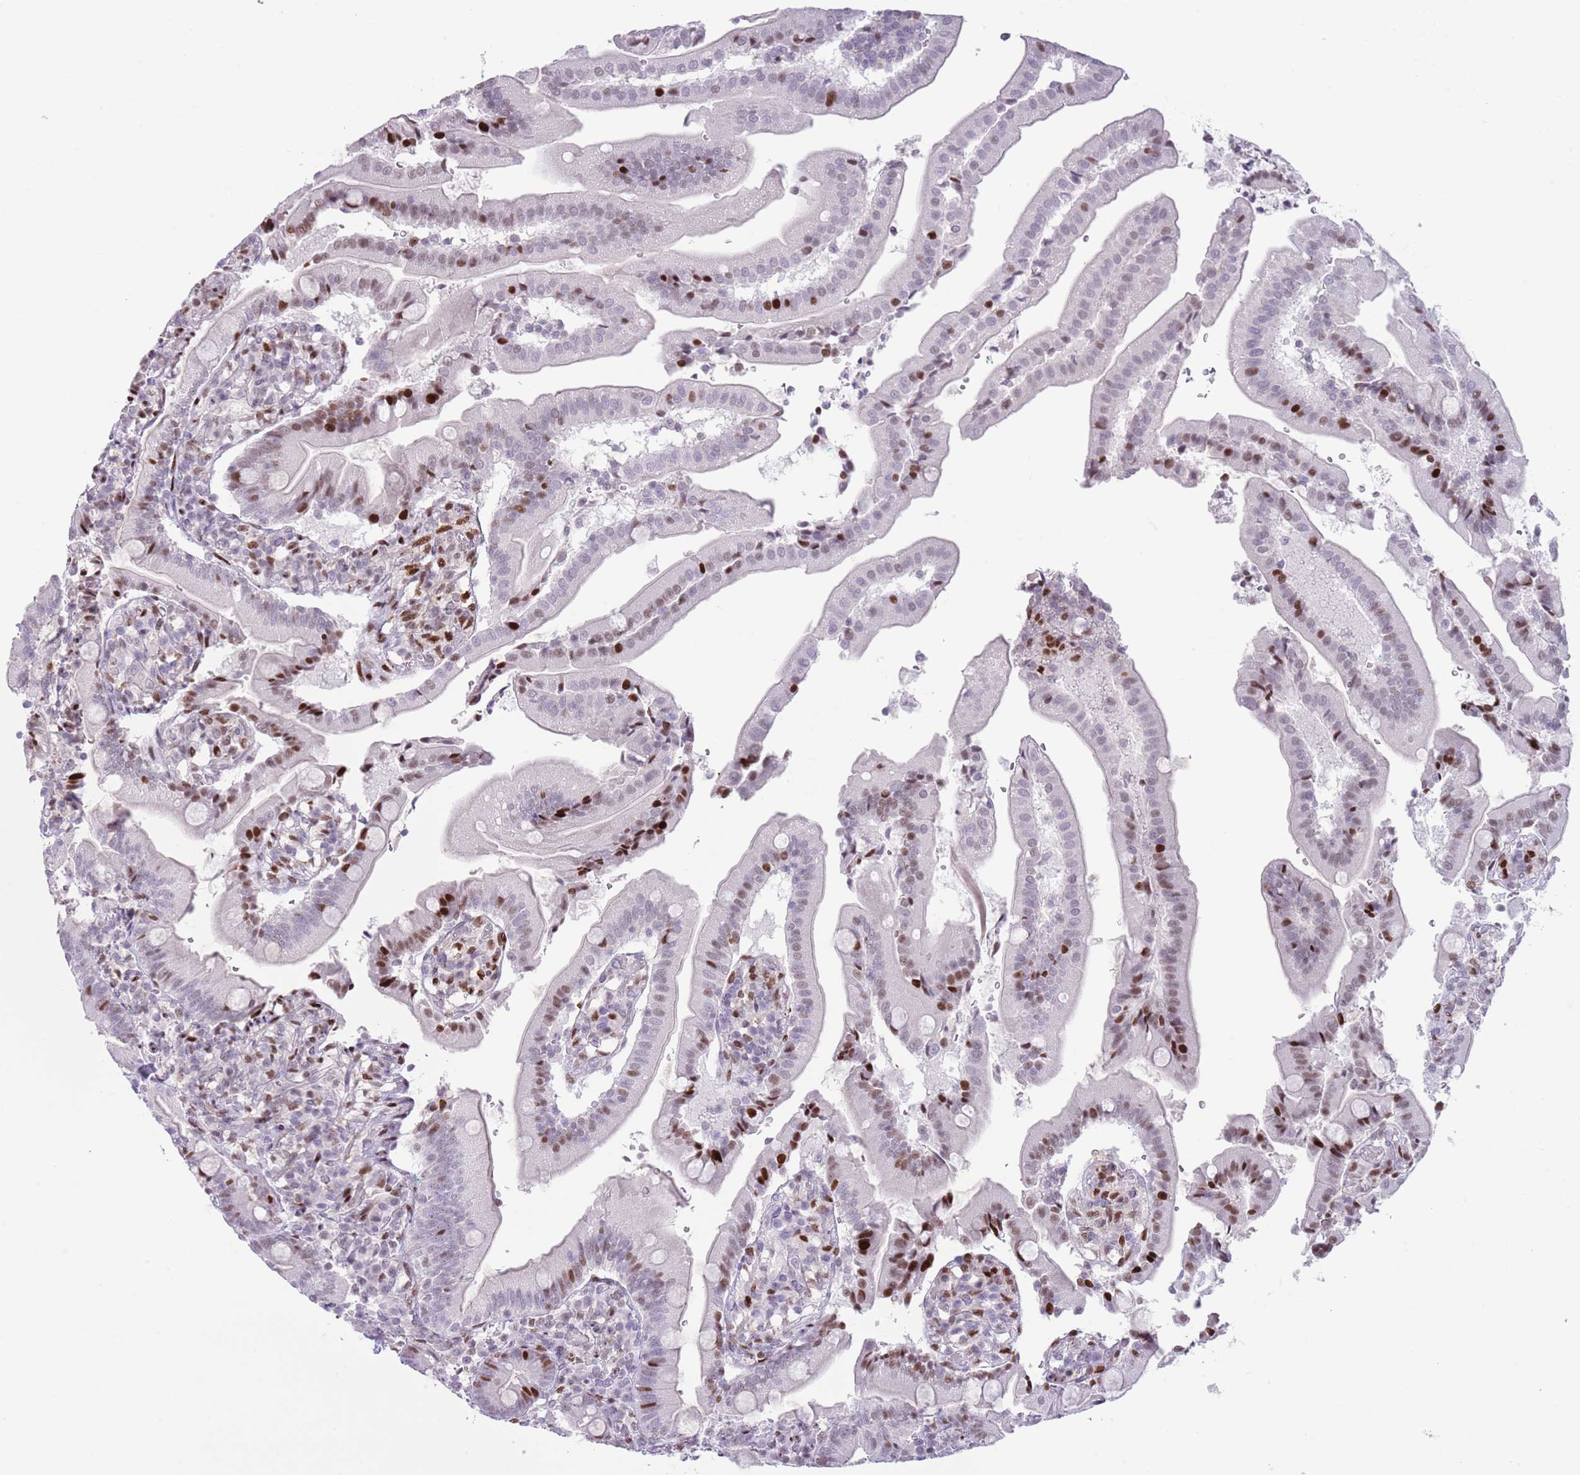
{"staining": {"intensity": "strong", "quantity": "<25%", "location": "nuclear"}, "tissue": "duodenum", "cell_type": "Glandular cells", "image_type": "normal", "snomed": [{"axis": "morphology", "description": "Normal tissue, NOS"}, {"axis": "topography", "description": "Duodenum"}], "caption": "A medium amount of strong nuclear positivity is seen in approximately <25% of glandular cells in benign duodenum. The staining was performed using DAB (3,3'-diaminobenzidine) to visualize the protein expression in brown, while the nuclei were stained in blue with hematoxylin (Magnification: 20x).", "gene": "MFSD10", "patient": {"sex": "female", "age": 67}}